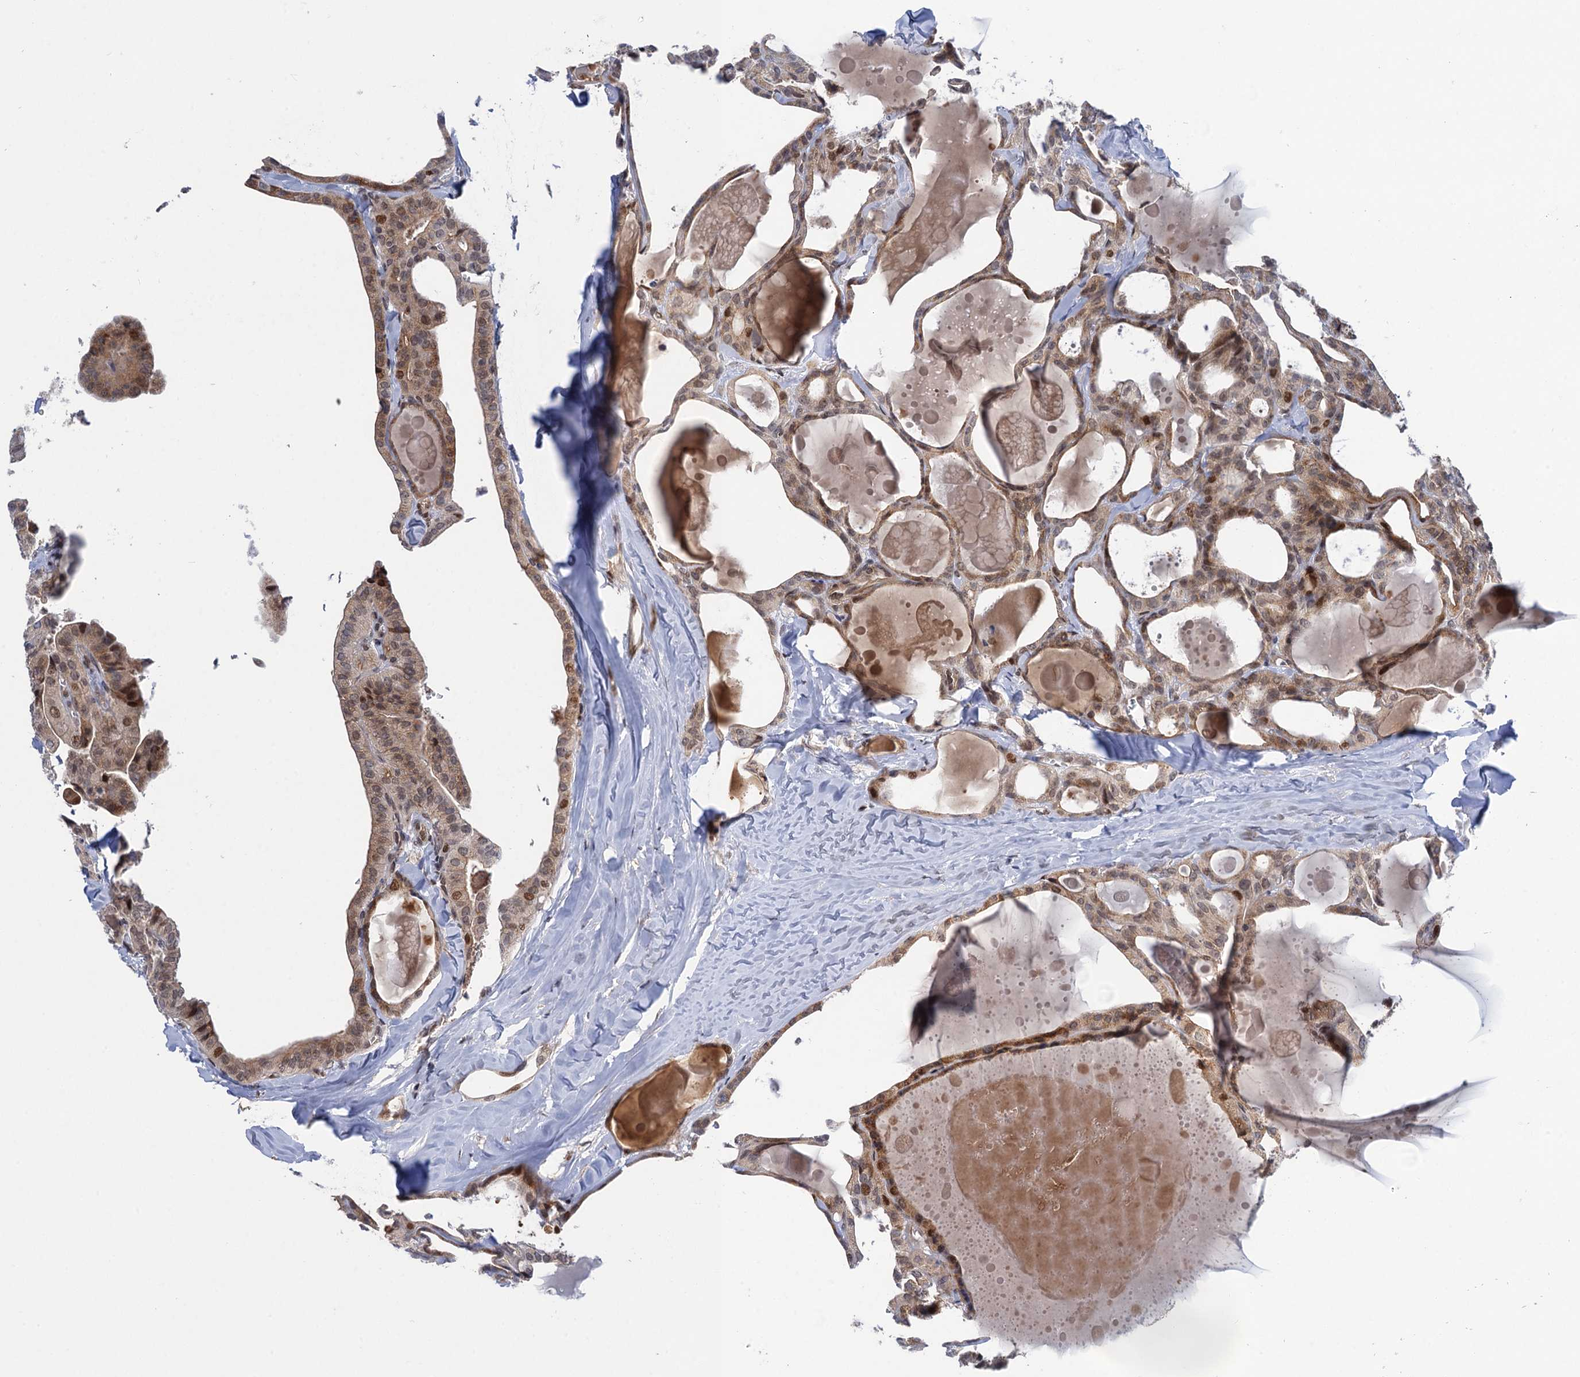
{"staining": {"intensity": "moderate", "quantity": ">75%", "location": "cytoplasmic/membranous,nuclear"}, "tissue": "thyroid cancer", "cell_type": "Tumor cells", "image_type": "cancer", "snomed": [{"axis": "morphology", "description": "Papillary adenocarcinoma, NOS"}, {"axis": "topography", "description": "Thyroid gland"}], "caption": "Tumor cells reveal medium levels of moderate cytoplasmic/membranous and nuclear expression in approximately >75% of cells in human thyroid cancer (papillary adenocarcinoma).", "gene": "NEK8", "patient": {"sex": "male", "age": 52}}